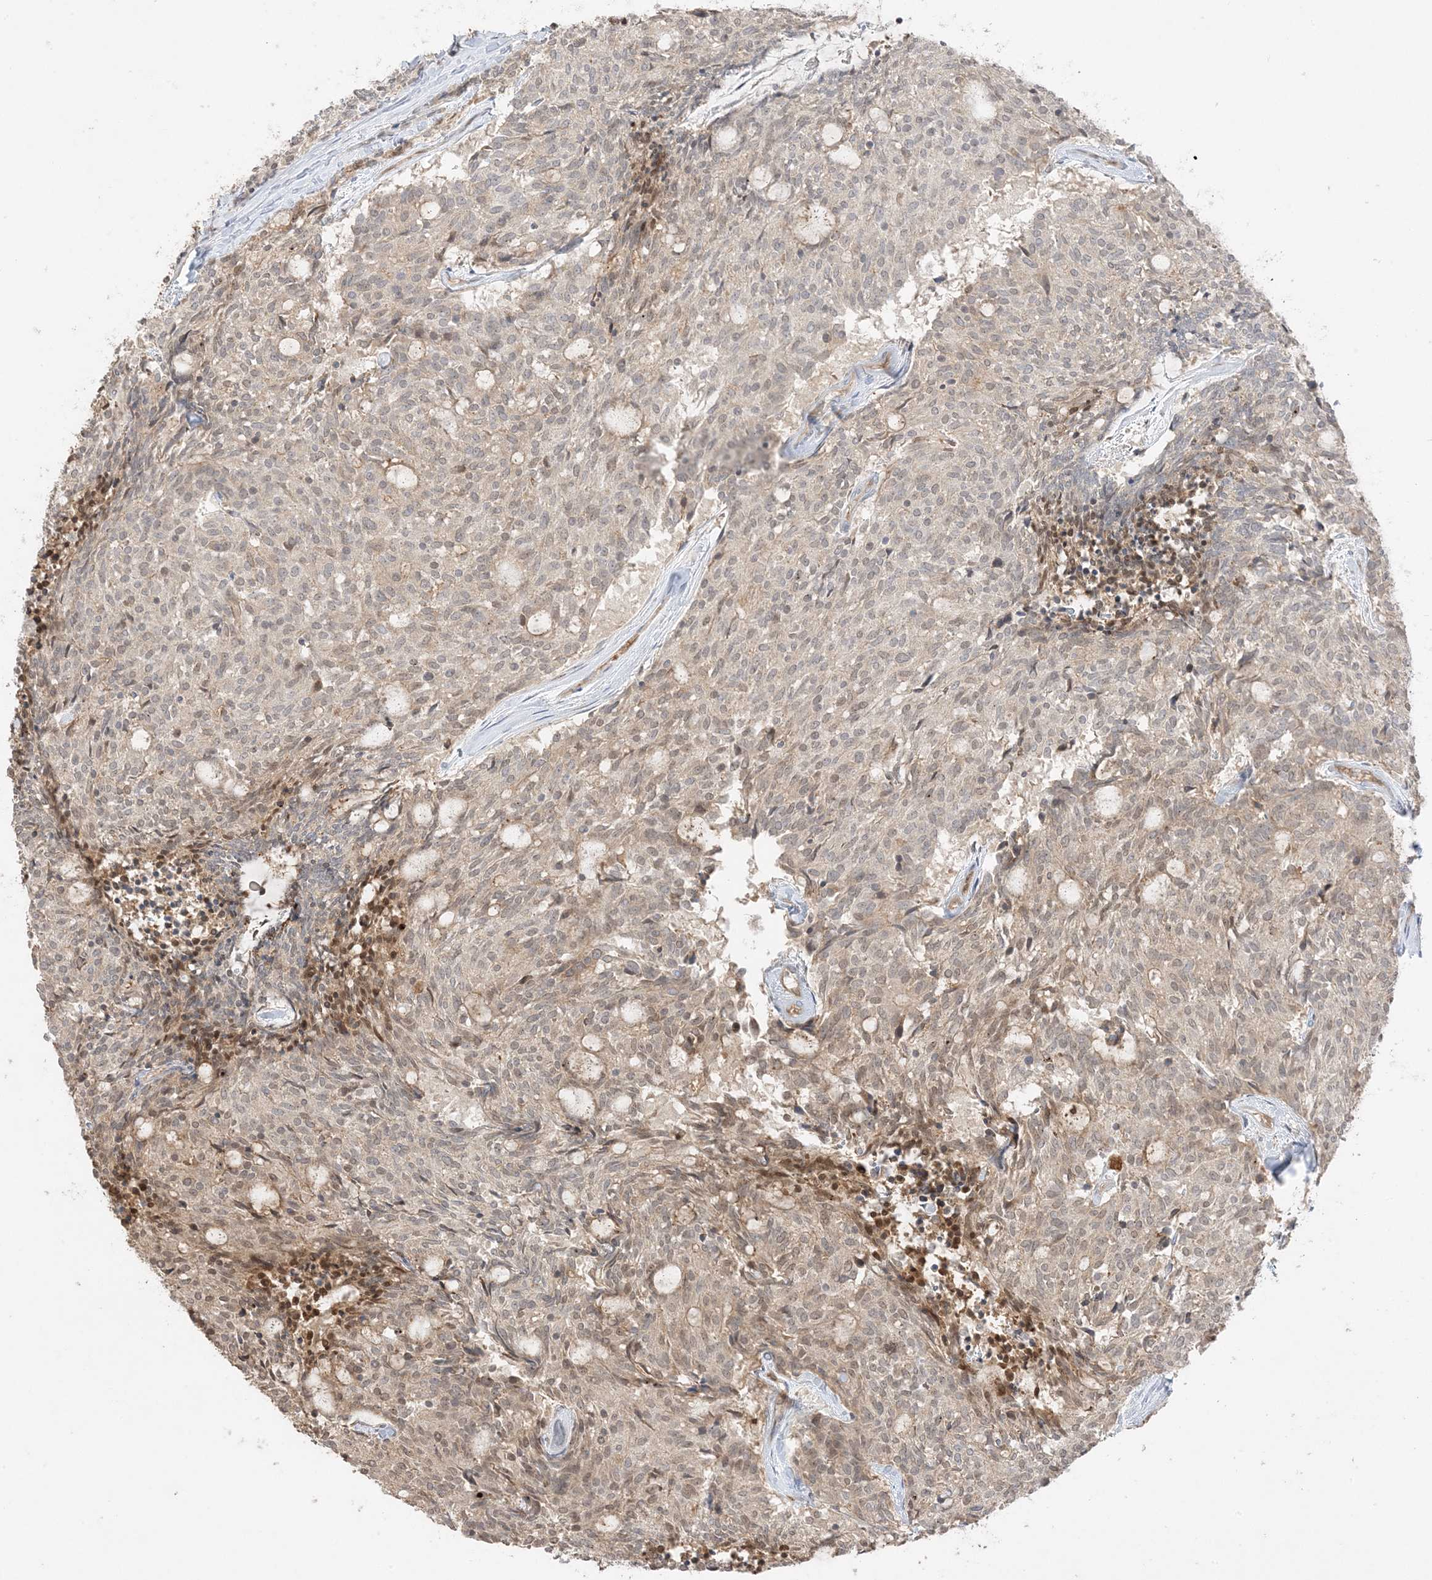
{"staining": {"intensity": "weak", "quantity": "<25%", "location": "cytoplasmic/membranous"}, "tissue": "carcinoid", "cell_type": "Tumor cells", "image_type": "cancer", "snomed": [{"axis": "morphology", "description": "Carcinoid, malignant, NOS"}, {"axis": "topography", "description": "Pancreas"}], "caption": "This histopathology image is of carcinoid stained with immunohistochemistry to label a protein in brown with the nuclei are counter-stained blue. There is no staining in tumor cells. (Stains: DAB (3,3'-diaminobenzidine) IHC with hematoxylin counter stain, Microscopy: brightfield microscopy at high magnification).", "gene": "ZBTB41", "patient": {"sex": "female", "age": 54}}